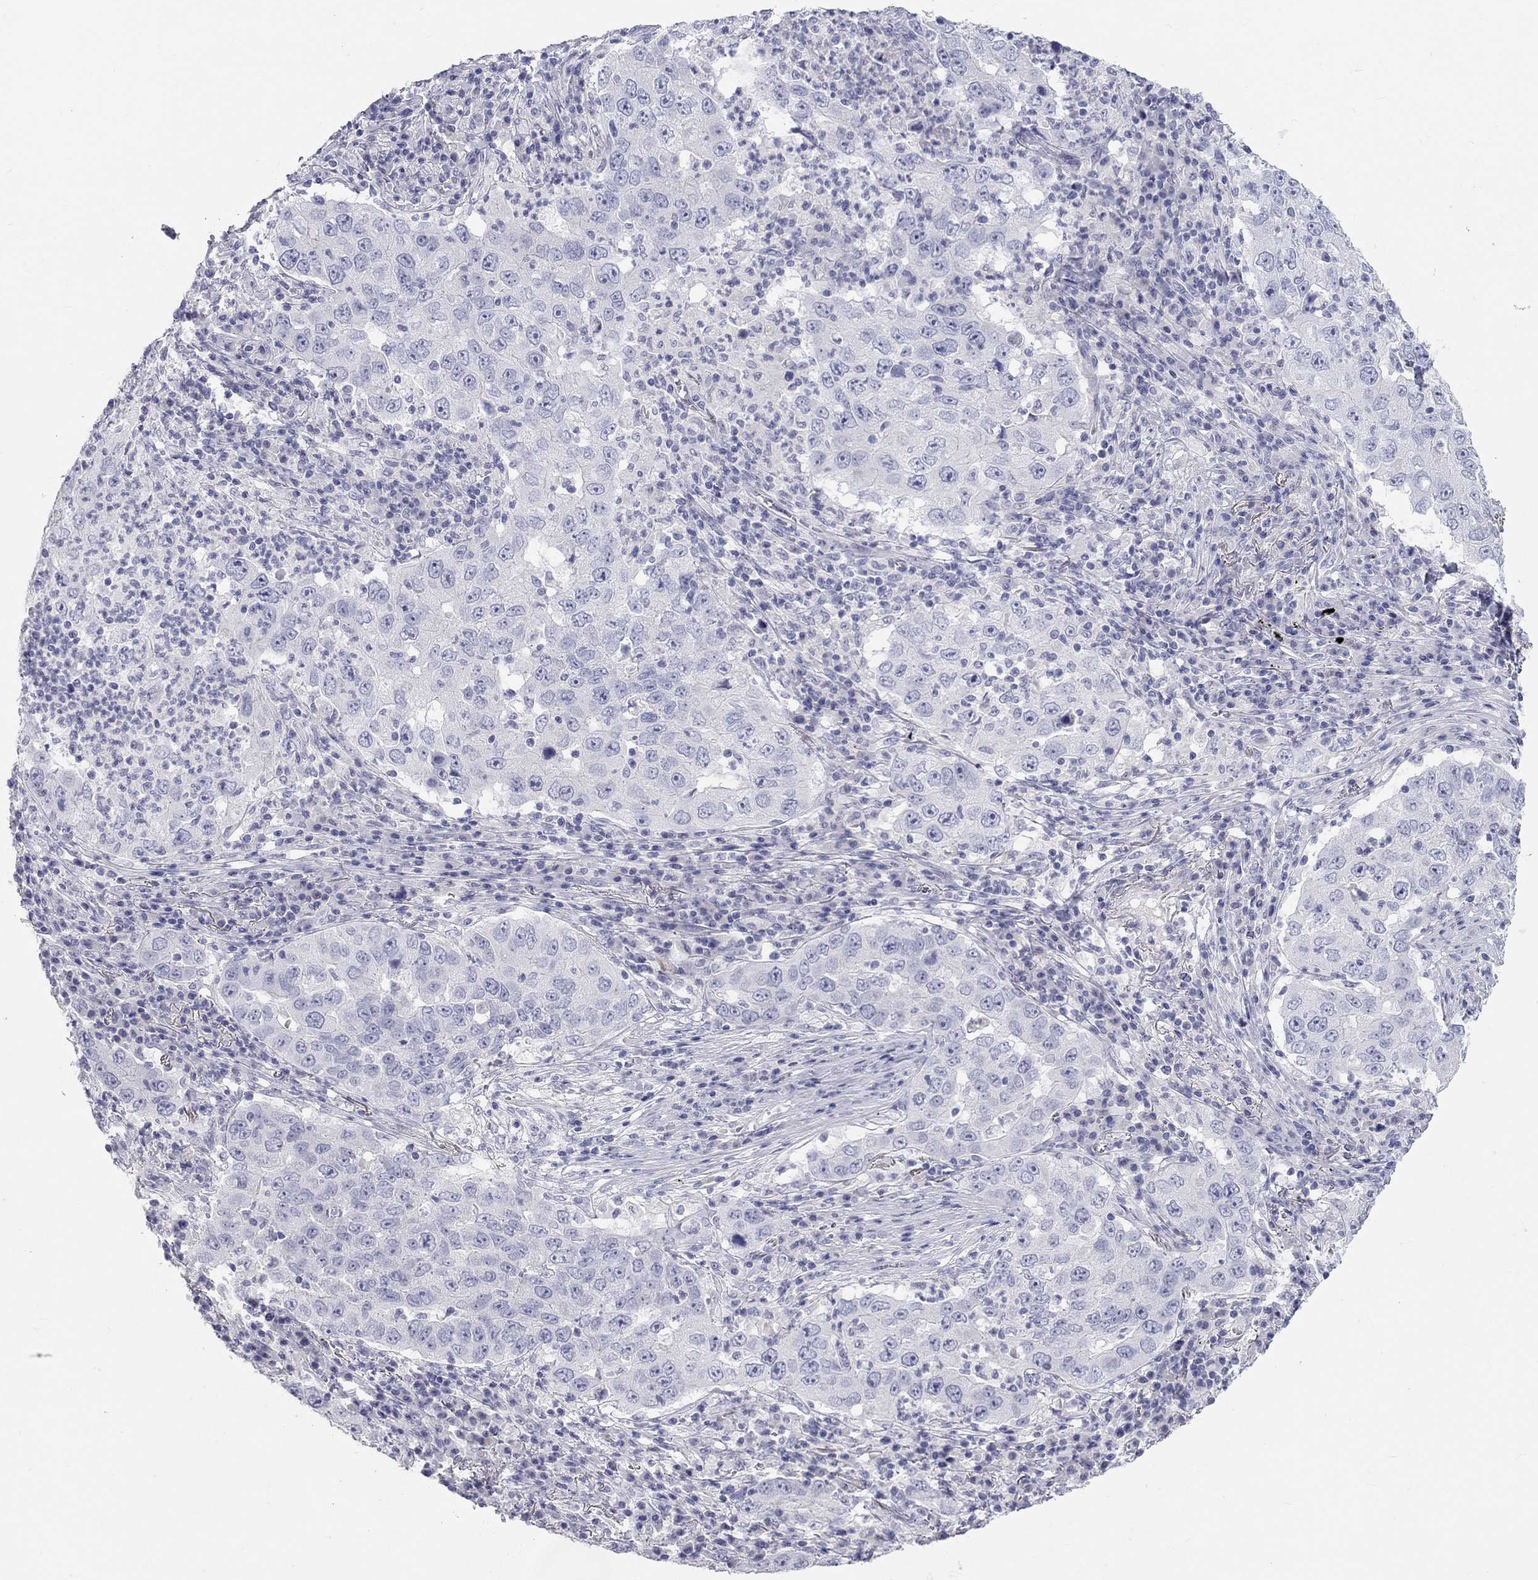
{"staining": {"intensity": "negative", "quantity": "none", "location": "none"}, "tissue": "lung cancer", "cell_type": "Tumor cells", "image_type": "cancer", "snomed": [{"axis": "morphology", "description": "Adenocarcinoma, NOS"}, {"axis": "topography", "description": "Lung"}], "caption": "Lung cancer was stained to show a protein in brown. There is no significant expression in tumor cells.", "gene": "PCDHGC5", "patient": {"sex": "male", "age": 73}}